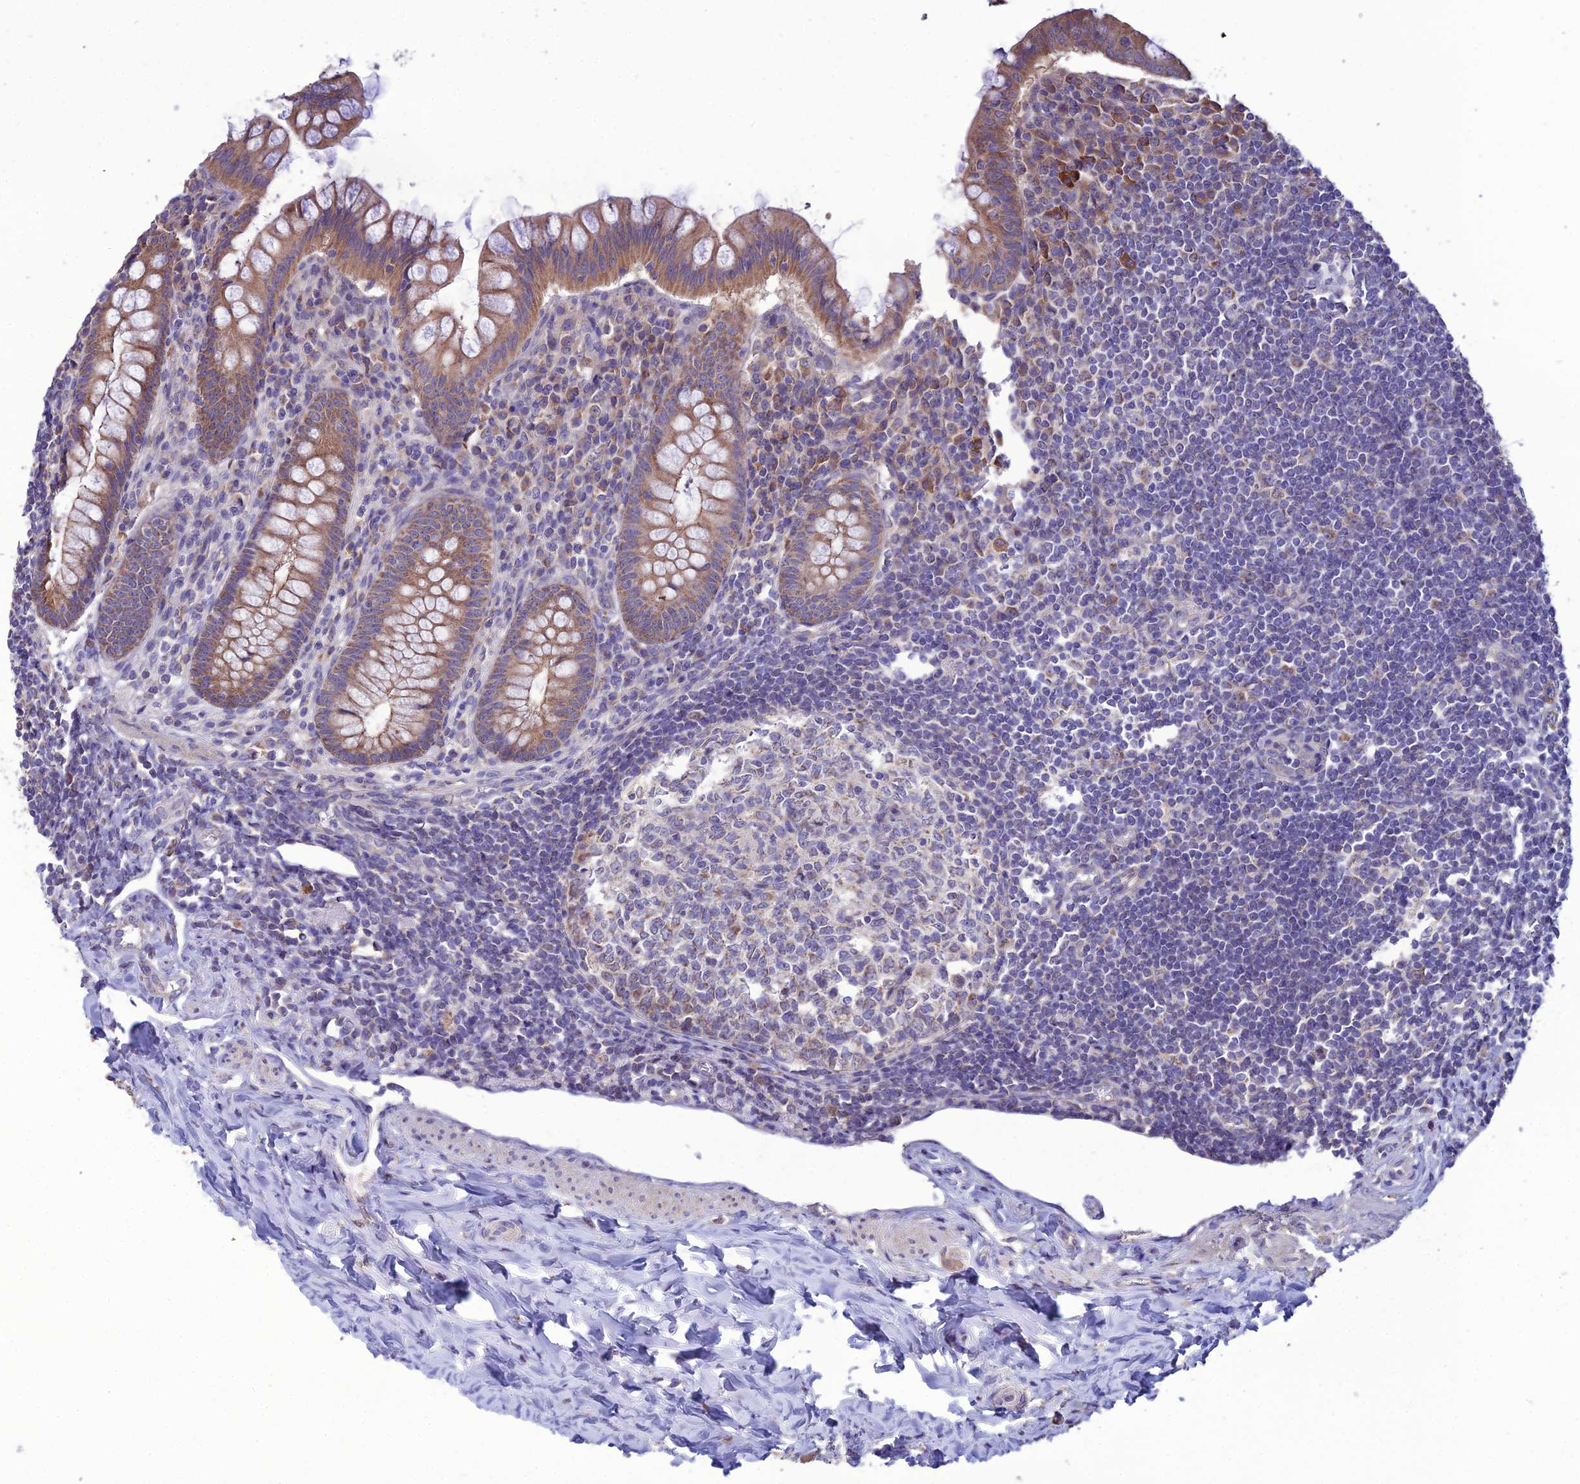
{"staining": {"intensity": "moderate", "quantity": ">75%", "location": "cytoplasmic/membranous"}, "tissue": "appendix", "cell_type": "Glandular cells", "image_type": "normal", "snomed": [{"axis": "morphology", "description": "Normal tissue, NOS"}, {"axis": "topography", "description": "Appendix"}], "caption": "Appendix stained for a protein (brown) demonstrates moderate cytoplasmic/membranous positive staining in approximately >75% of glandular cells.", "gene": "HOGA1", "patient": {"sex": "female", "age": 33}}